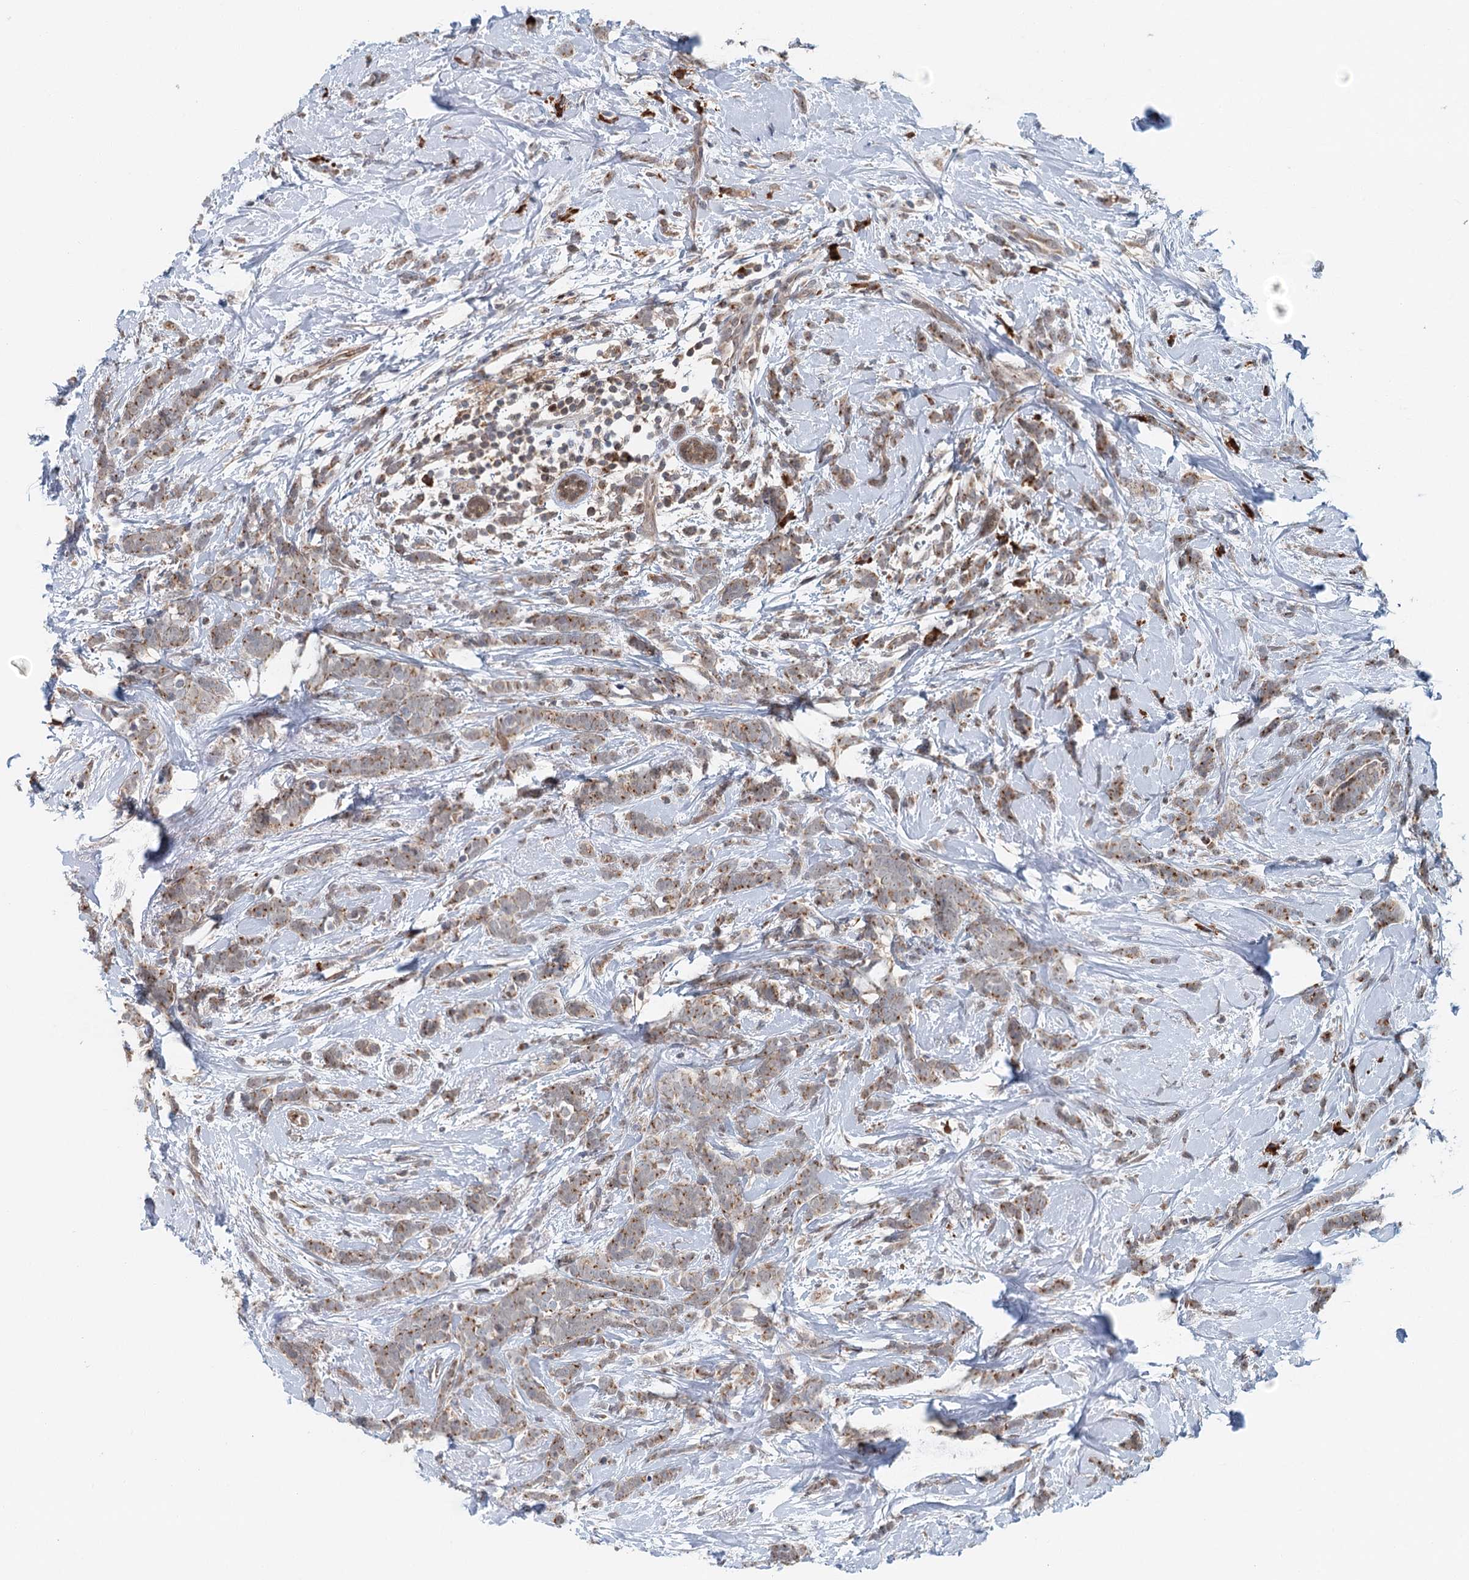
{"staining": {"intensity": "moderate", "quantity": ">75%", "location": "cytoplasmic/membranous"}, "tissue": "breast cancer", "cell_type": "Tumor cells", "image_type": "cancer", "snomed": [{"axis": "morphology", "description": "Lobular carcinoma"}, {"axis": "topography", "description": "Breast"}], "caption": "IHC of human breast lobular carcinoma displays medium levels of moderate cytoplasmic/membranous expression in about >75% of tumor cells.", "gene": "ADK", "patient": {"sex": "female", "age": 58}}